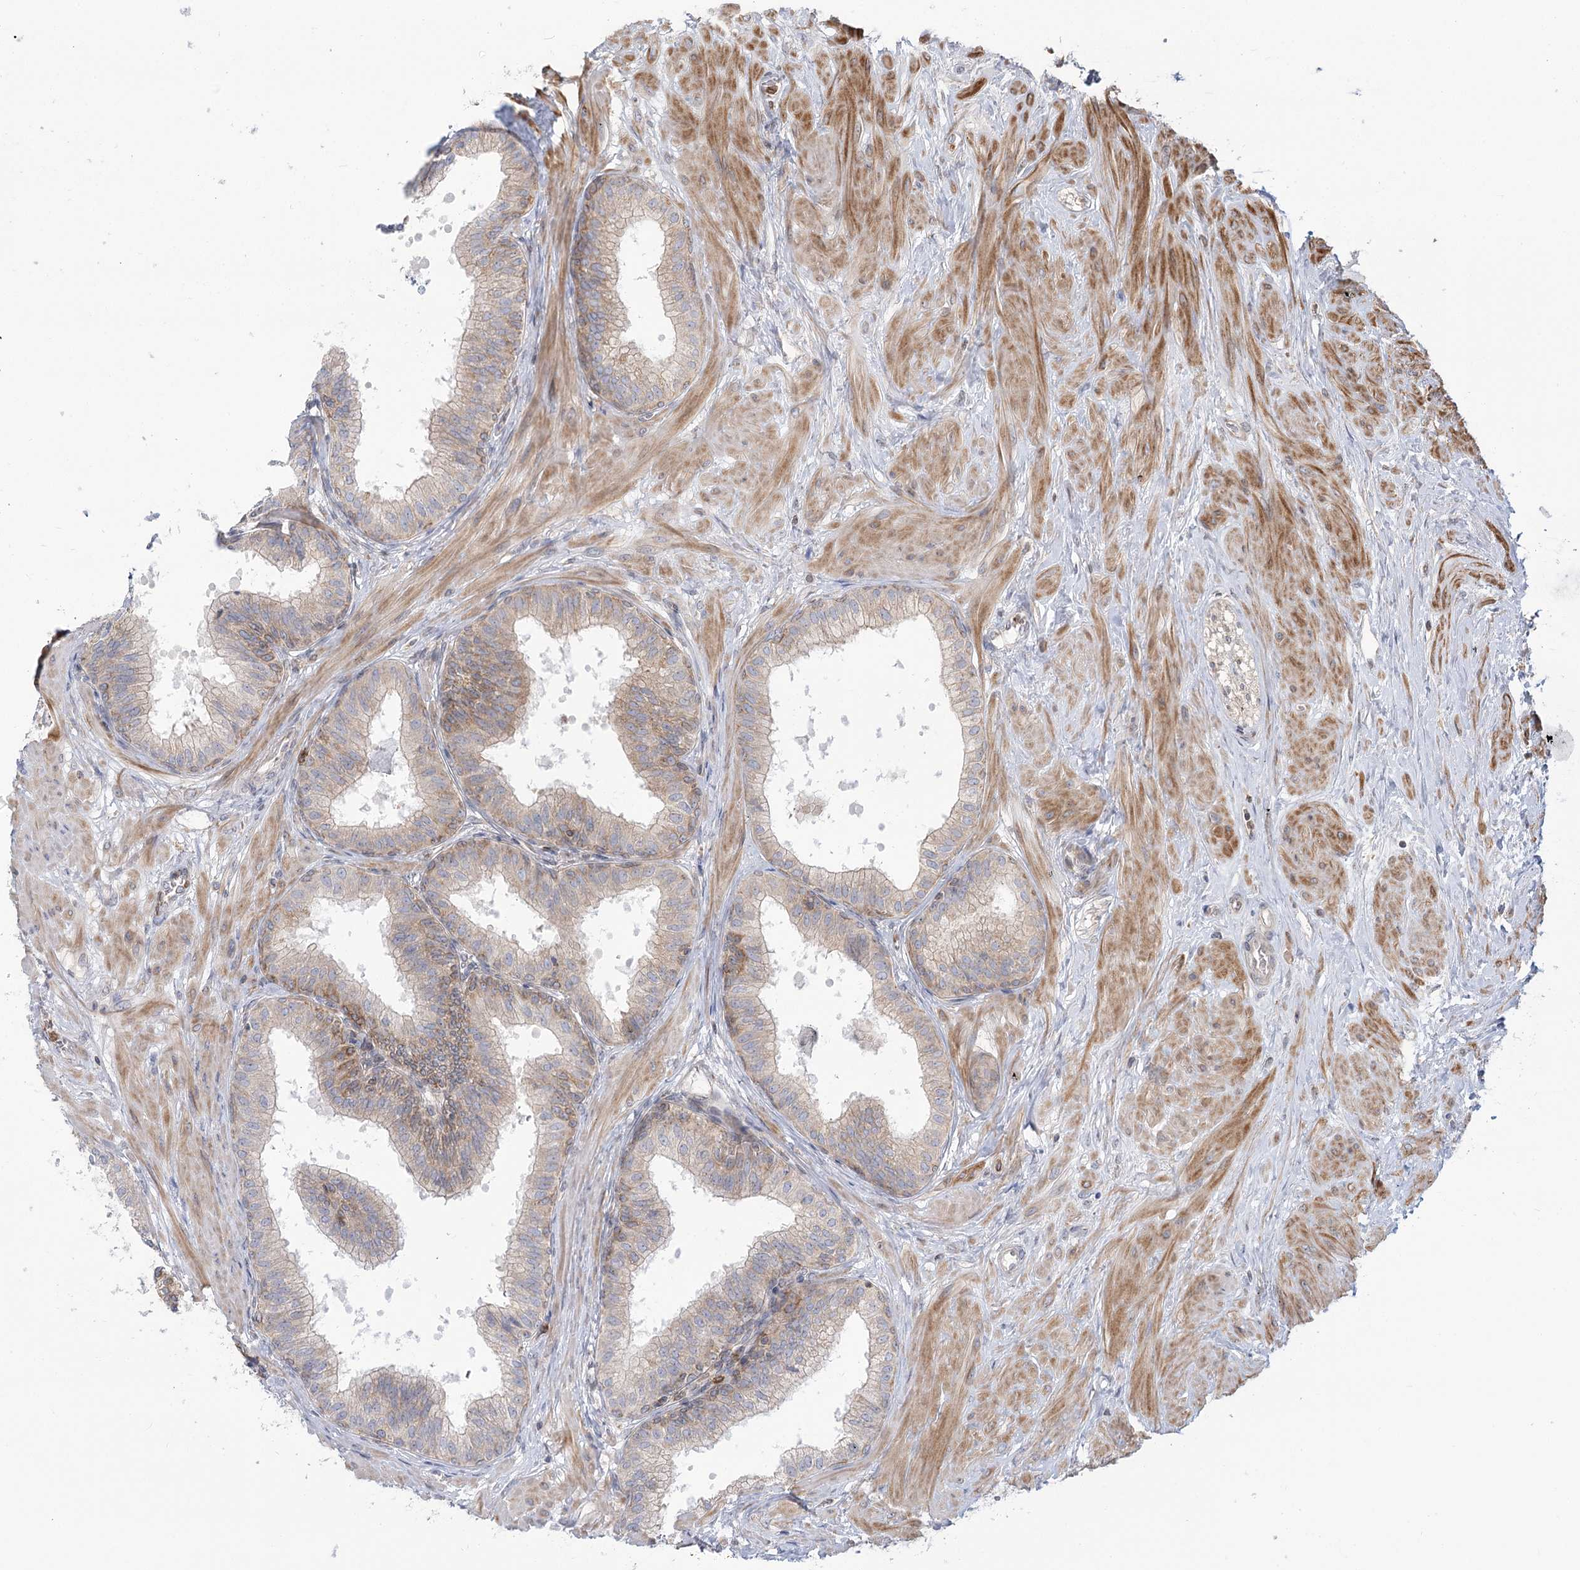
{"staining": {"intensity": "moderate", "quantity": "25%-75%", "location": "cytoplasmic/membranous"}, "tissue": "prostate", "cell_type": "Glandular cells", "image_type": "normal", "snomed": [{"axis": "morphology", "description": "Normal tissue, NOS"}, {"axis": "topography", "description": "Prostate"}], "caption": "The image demonstrates a brown stain indicating the presence of a protein in the cytoplasmic/membranous of glandular cells in prostate. The protein is stained brown, and the nuclei are stained in blue (DAB (3,3'-diaminobenzidine) IHC with brightfield microscopy, high magnification).", "gene": "MTMR3", "patient": {"sex": "male", "age": 60}}